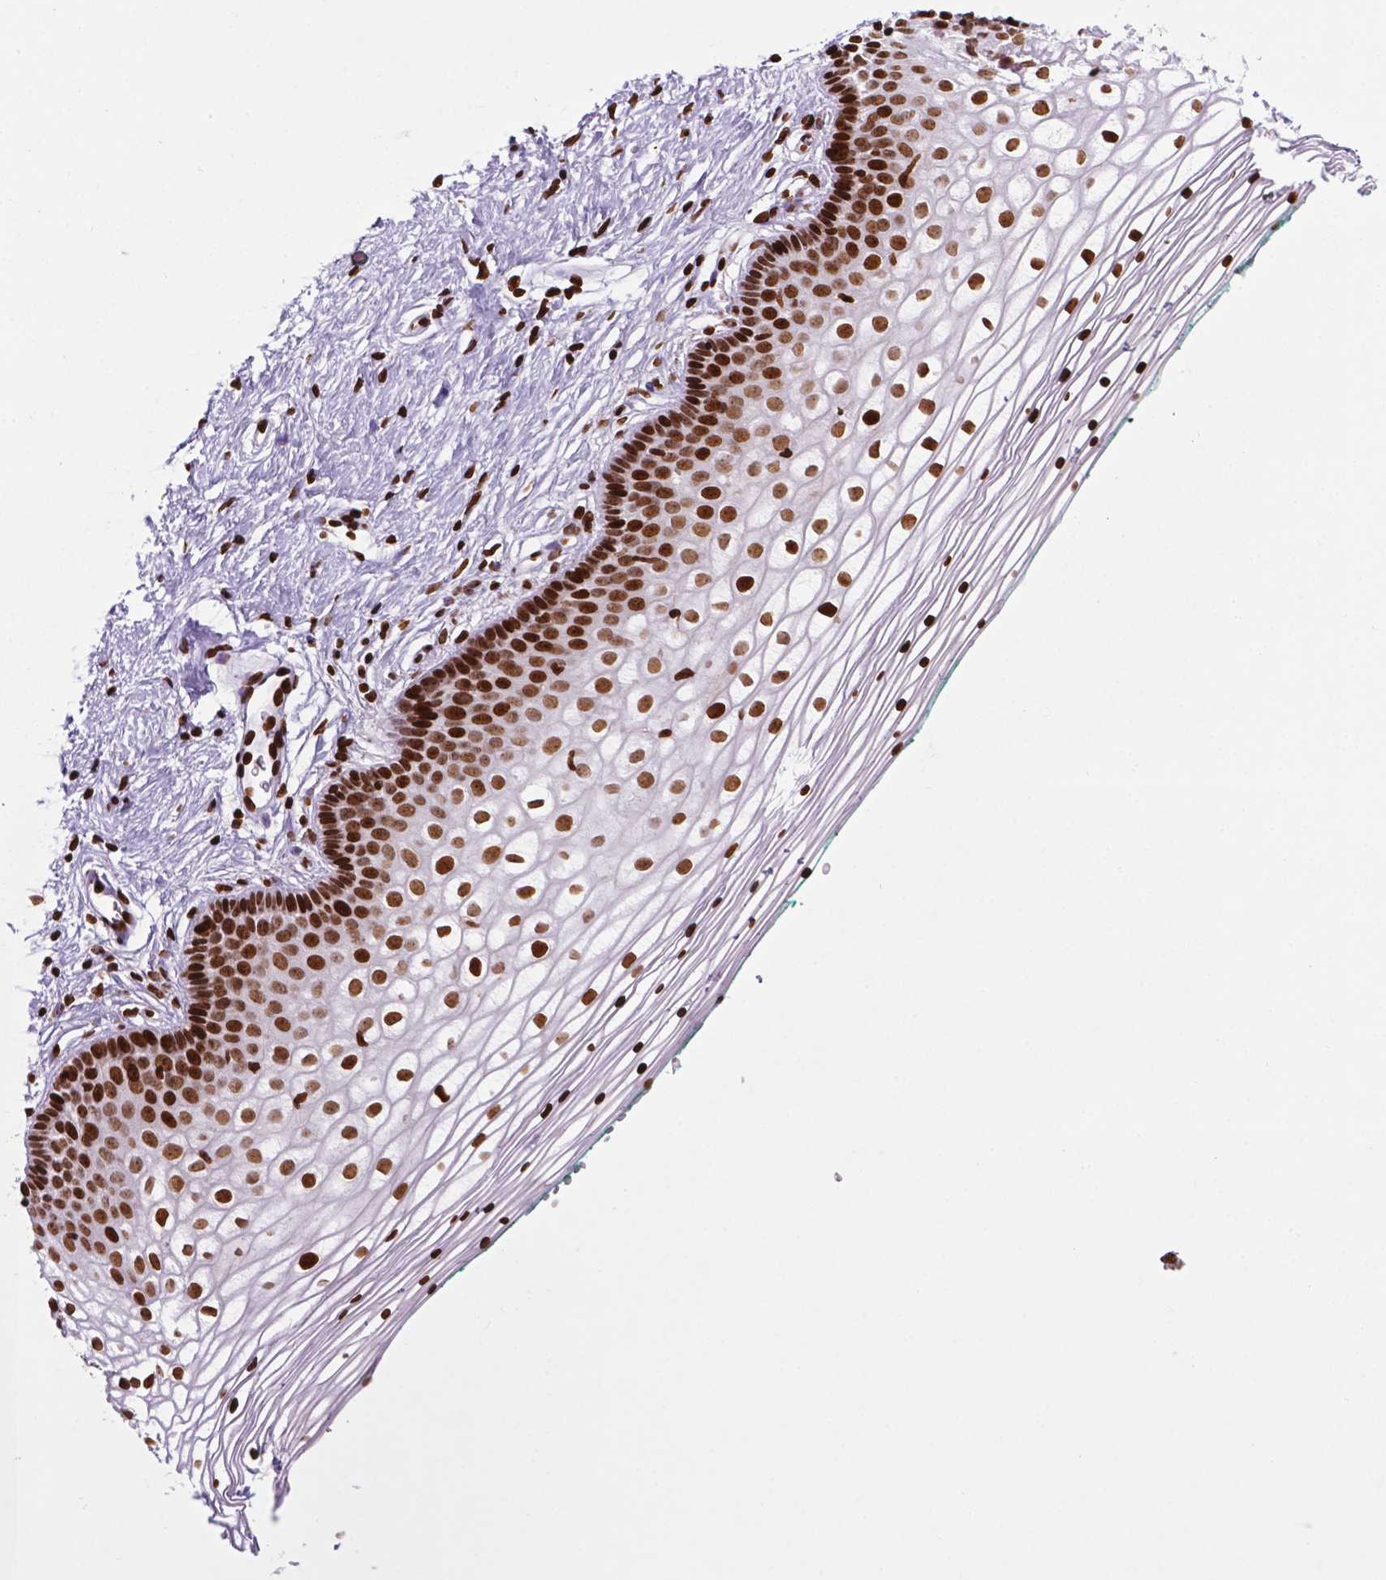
{"staining": {"intensity": "strong", "quantity": ">75%", "location": "nuclear"}, "tissue": "vagina", "cell_type": "Squamous epithelial cells", "image_type": "normal", "snomed": [{"axis": "morphology", "description": "Normal tissue, NOS"}, {"axis": "topography", "description": "Vagina"}], "caption": "IHC photomicrograph of benign human vagina stained for a protein (brown), which exhibits high levels of strong nuclear staining in about >75% of squamous epithelial cells.", "gene": "TMEM250", "patient": {"sex": "female", "age": 36}}